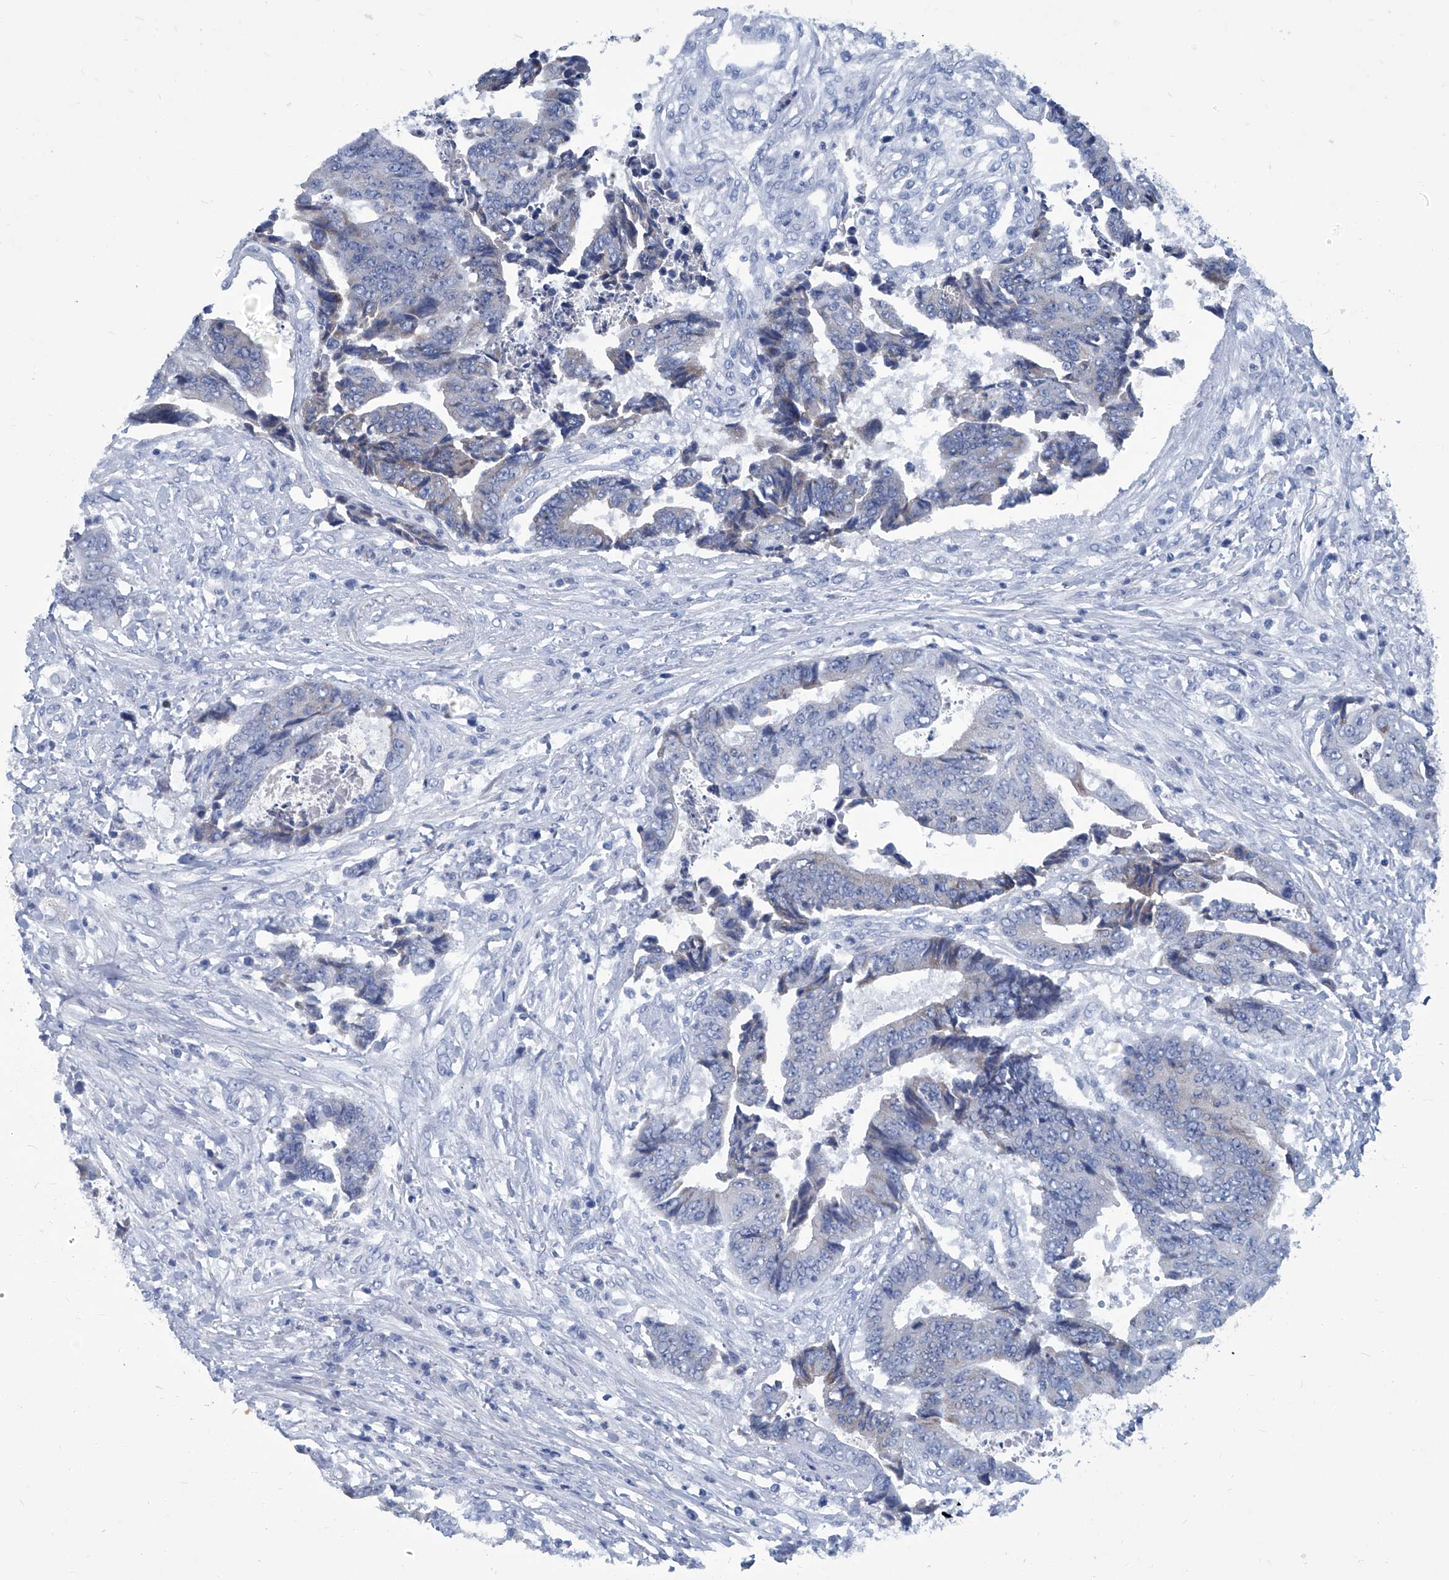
{"staining": {"intensity": "negative", "quantity": "none", "location": "none"}, "tissue": "colorectal cancer", "cell_type": "Tumor cells", "image_type": "cancer", "snomed": [{"axis": "morphology", "description": "Adenocarcinoma, NOS"}, {"axis": "topography", "description": "Rectum"}], "caption": "An image of human colorectal adenocarcinoma is negative for staining in tumor cells.", "gene": "MTARC1", "patient": {"sex": "male", "age": 84}}